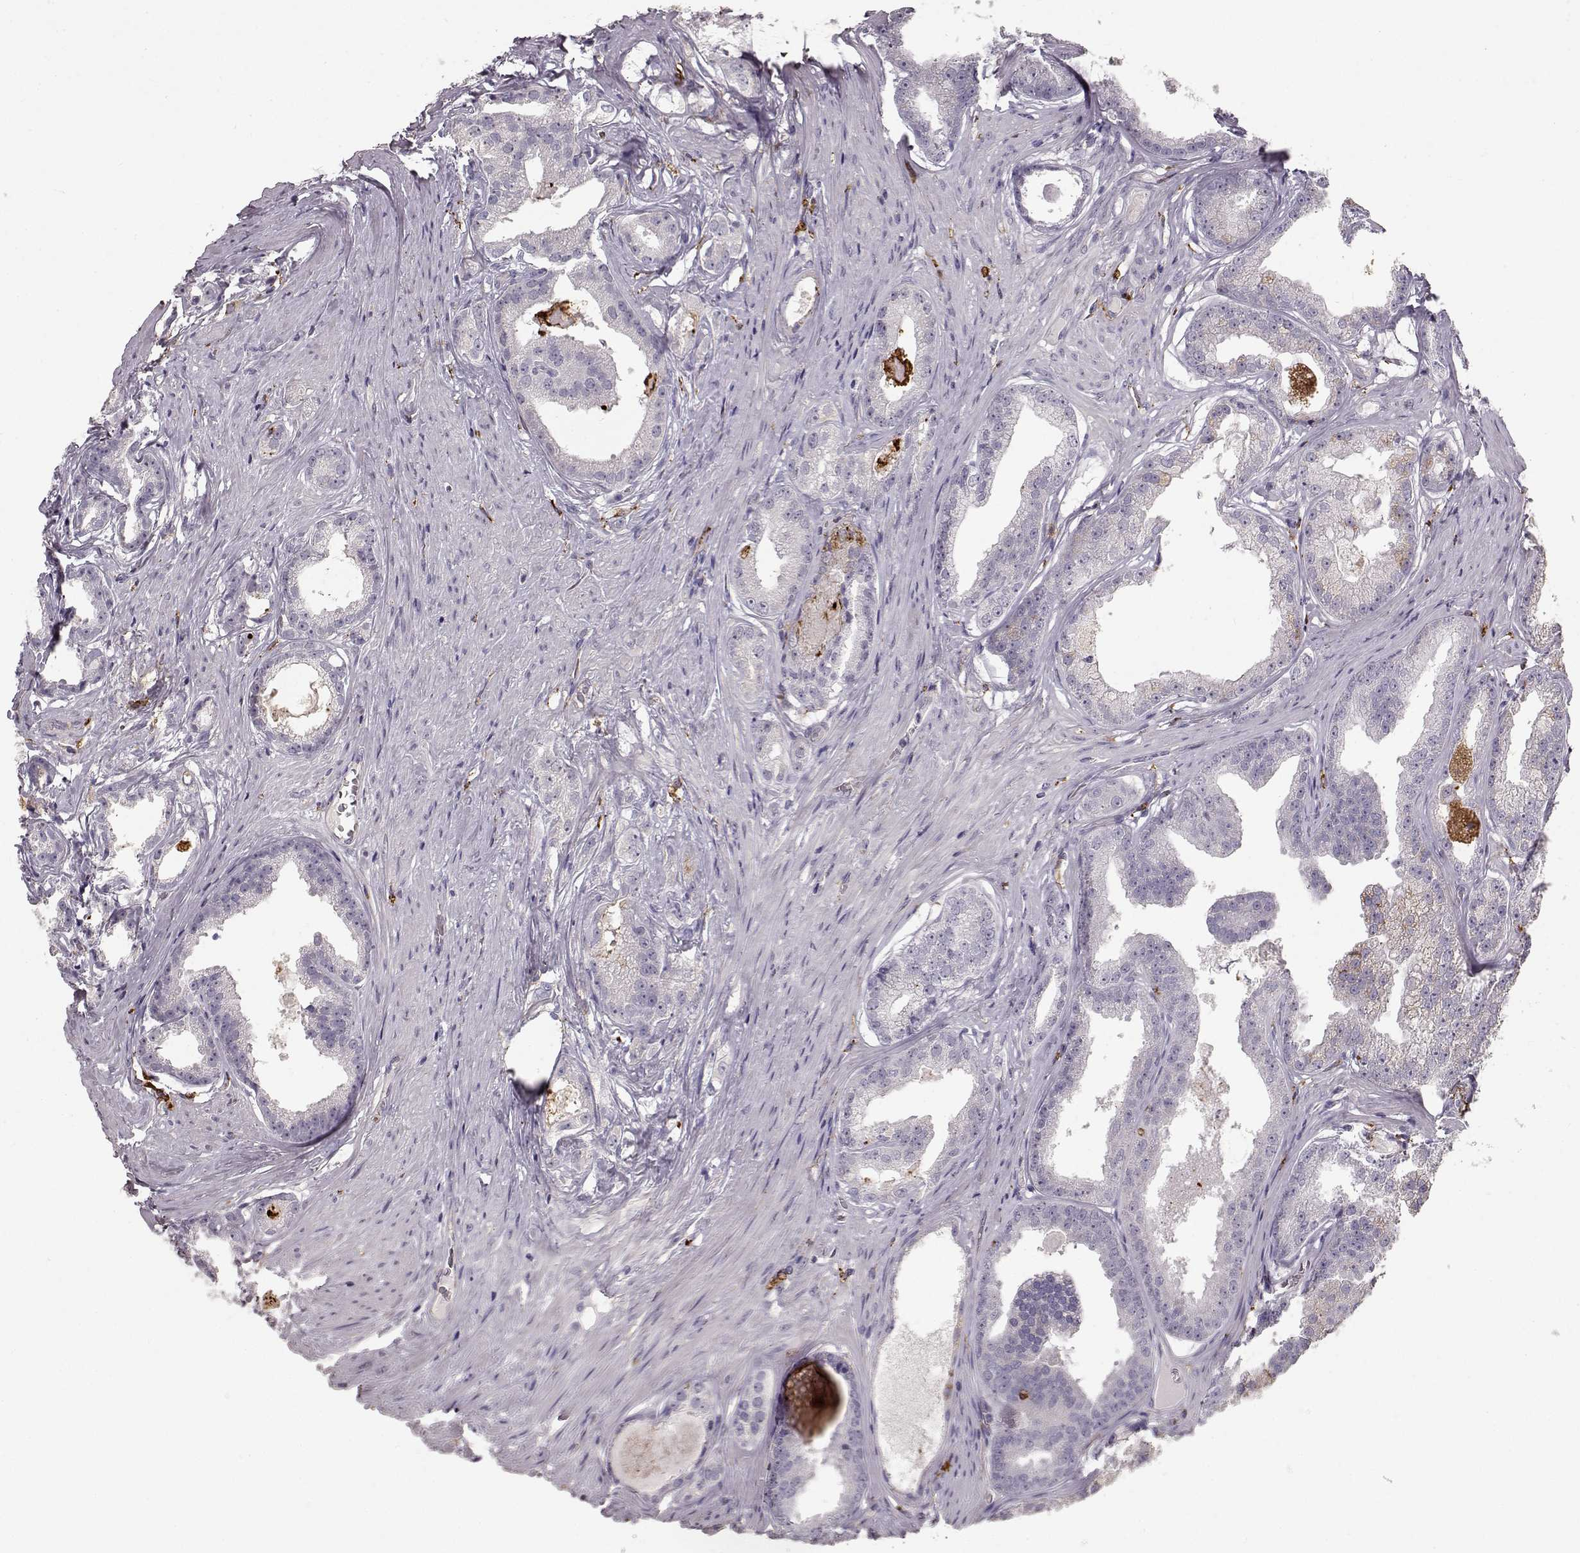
{"staining": {"intensity": "negative", "quantity": "none", "location": "none"}, "tissue": "prostate cancer", "cell_type": "Tumor cells", "image_type": "cancer", "snomed": [{"axis": "morphology", "description": "Adenocarcinoma, Low grade"}, {"axis": "topography", "description": "Prostate"}], "caption": "The photomicrograph displays no significant positivity in tumor cells of prostate cancer (adenocarcinoma (low-grade)).", "gene": "CCNF", "patient": {"sex": "male", "age": 65}}